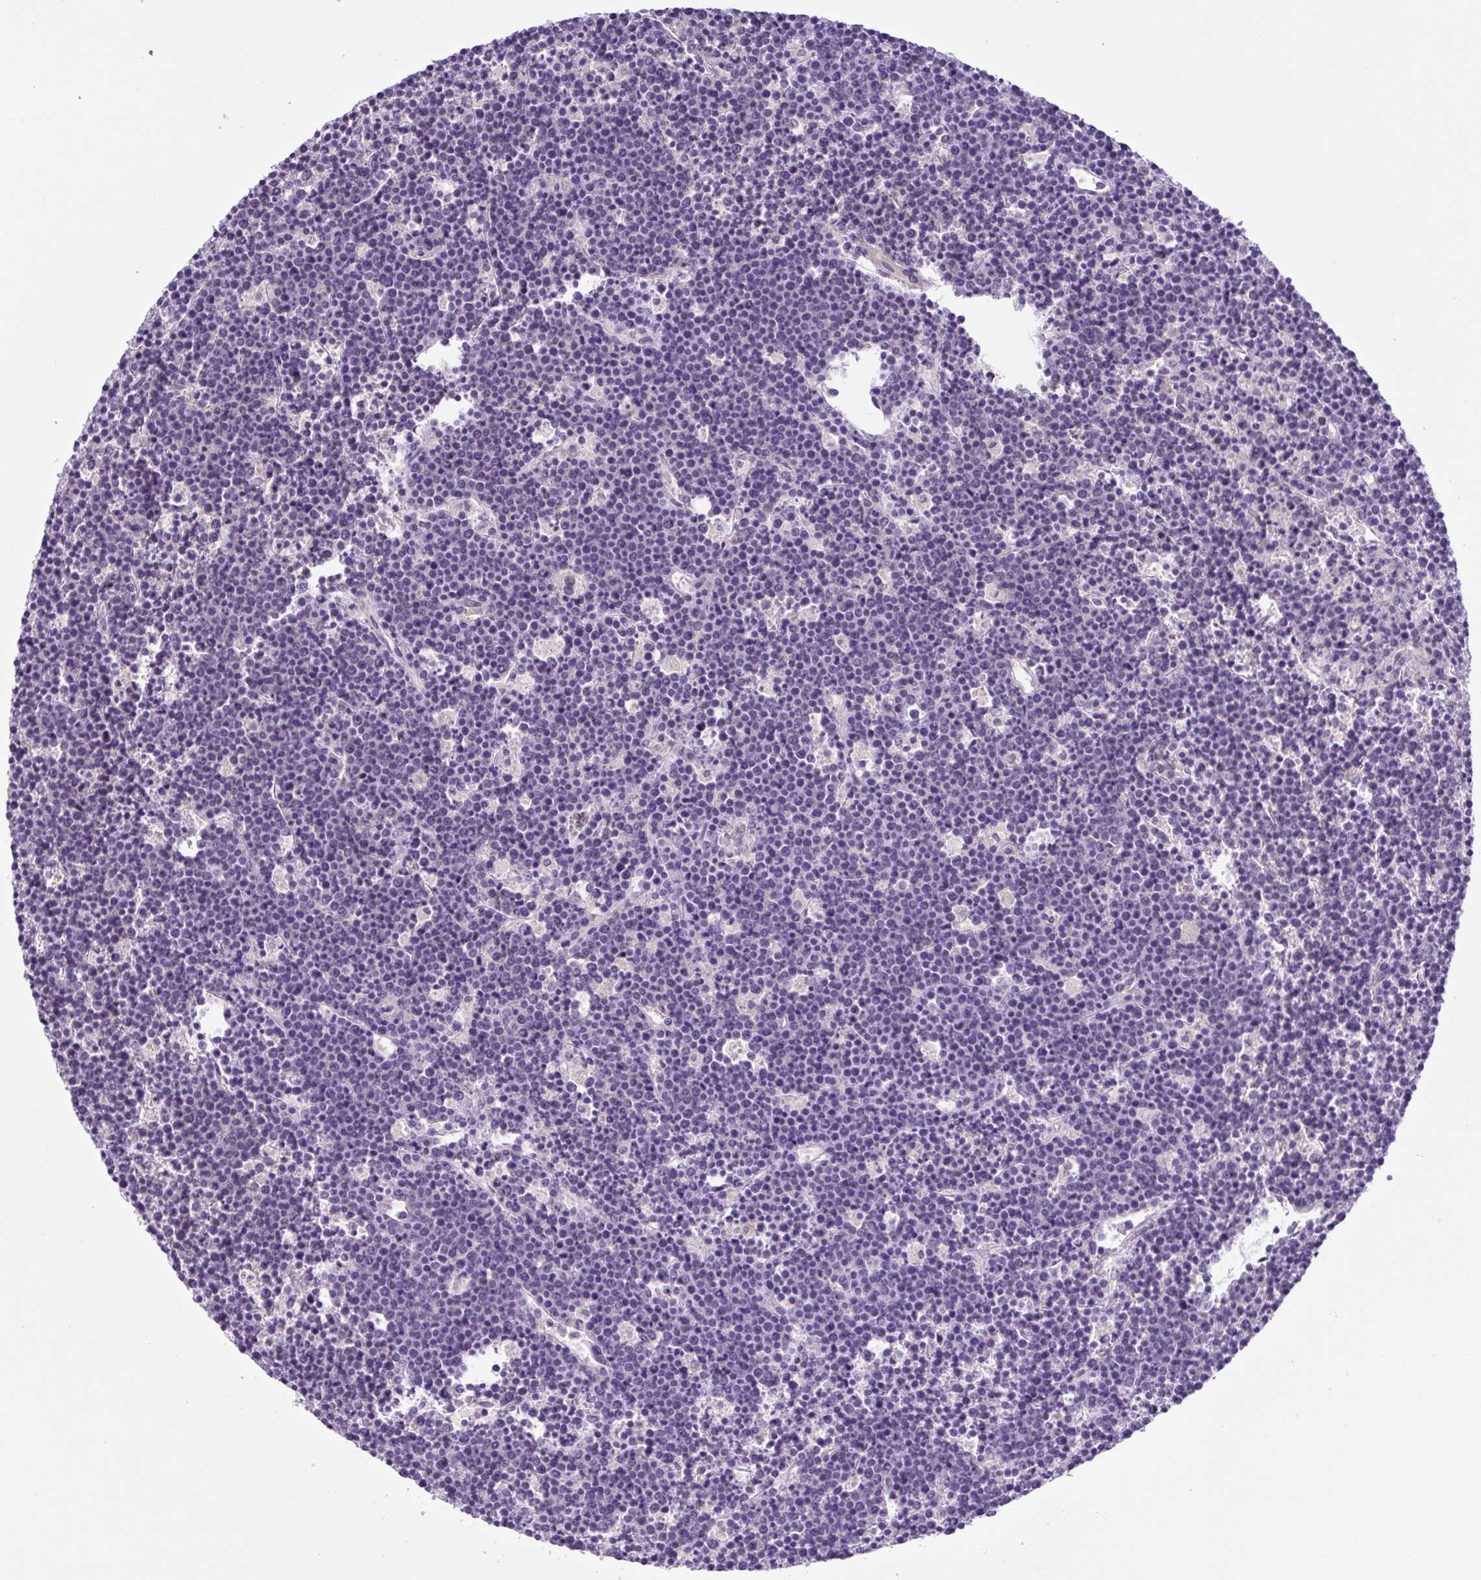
{"staining": {"intensity": "negative", "quantity": "none", "location": "none"}, "tissue": "lymphoma", "cell_type": "Tumor cells", "image_type": "cancer", "snomed": [{"axis": "morphology", "description": "Malignant lymphoma, non-Hodgkin's type, High grade"}, {"axis": "topography", "description": "Ovary"}], "caption": "Tumor cells show no significant protein expression in malignant lymphoma, non-Hodgkin's type (high-grade).", "gene": "IGFL1", "patient": {"sex": "female", "age": 56}}